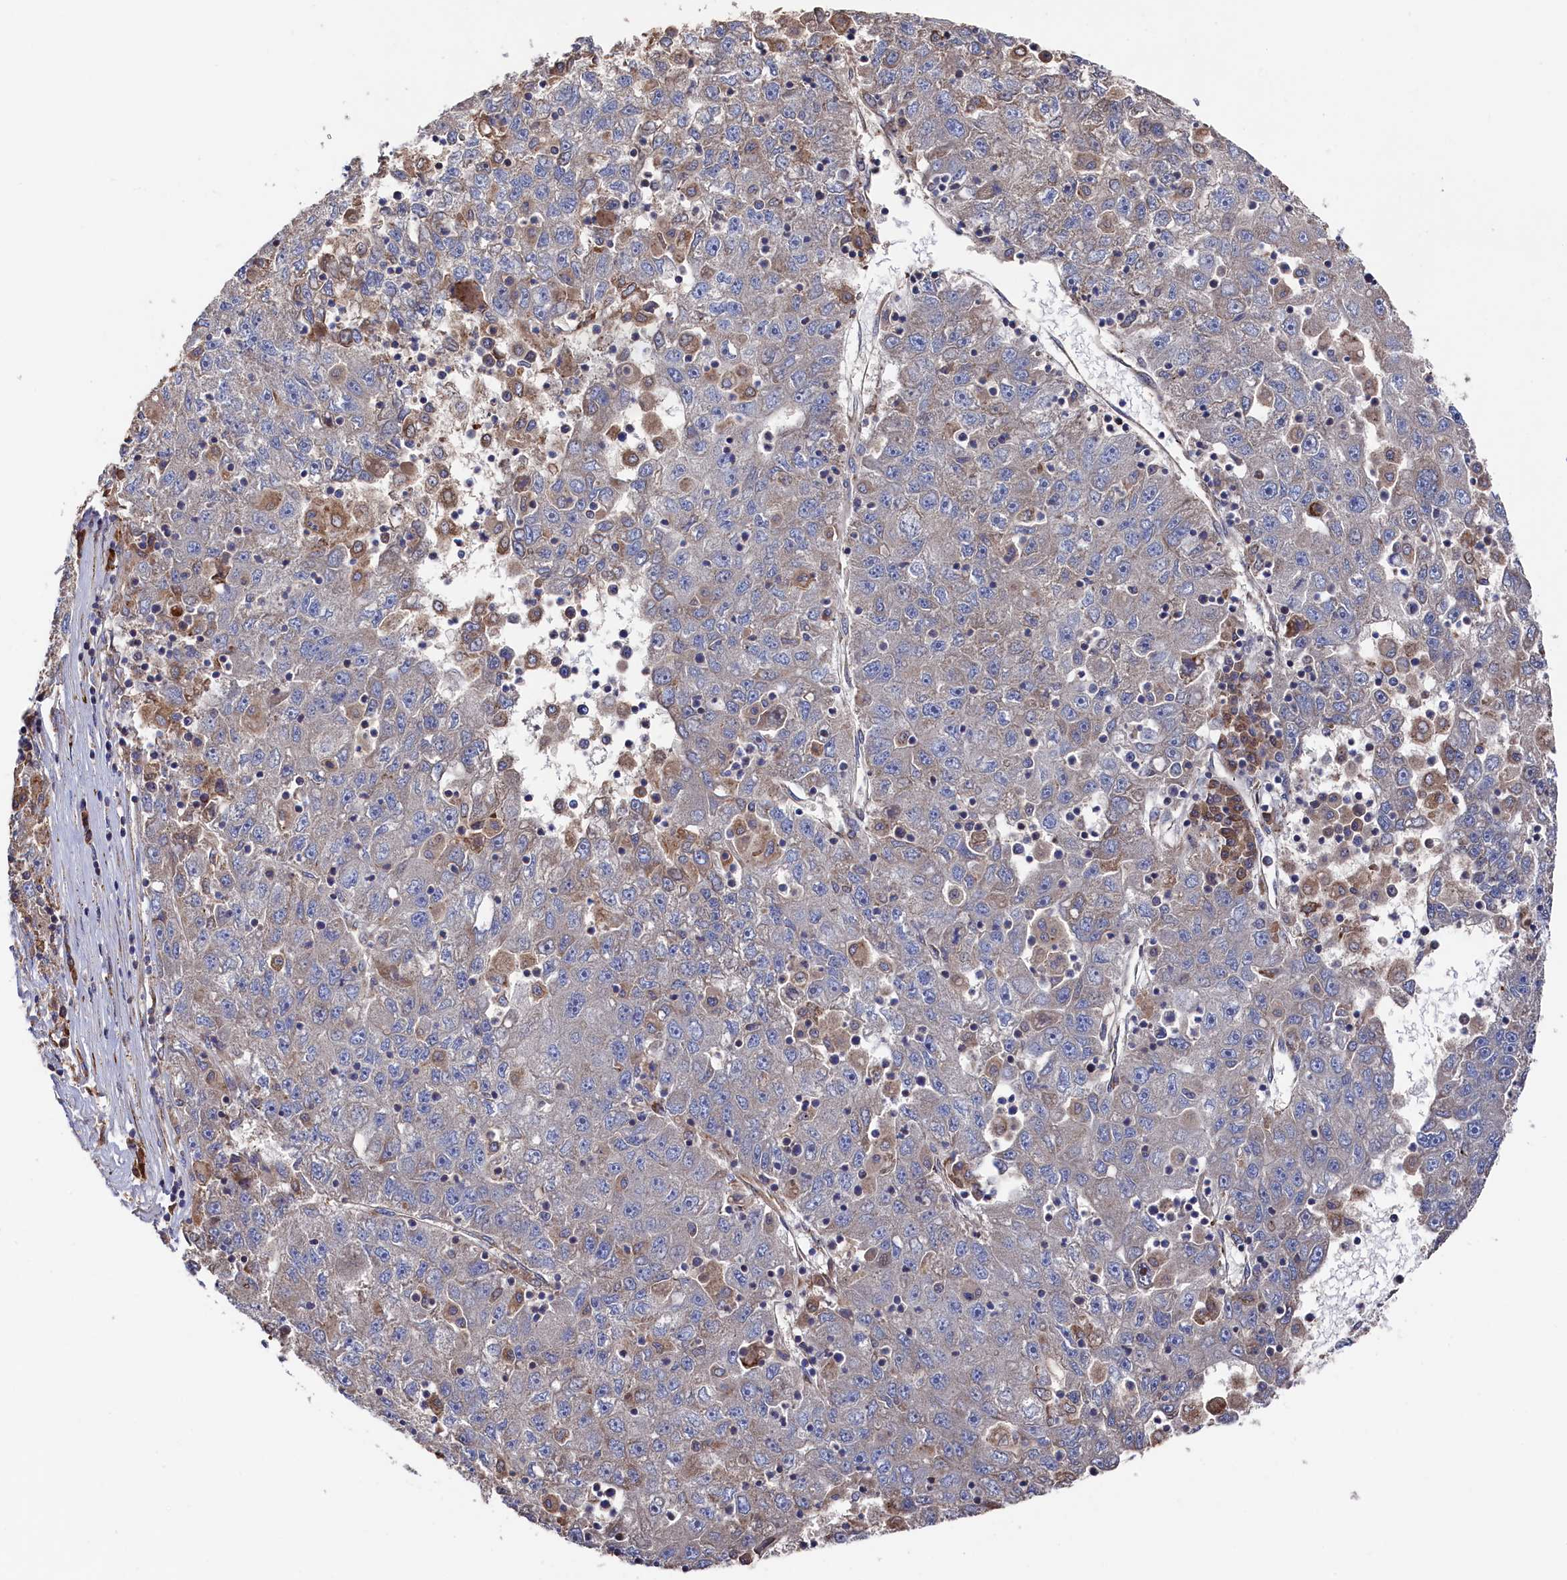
{"staining": {"intensity": "weak", "quantity": "<25%", "location": "cytoplasmic/membranous"}, "tissue": "liver cancer", "cell_type": "Tumor cells", "image_type": "cancer", "snomed": [{"axis": "morphology", "description": "Carcinoma, Hepatocellular, NOS"}, {"axis": "topography", "description": "Liver"}], "caption": "An immunohistochemistry image of liver cancer is shown. There is no staining in tumor cells of liver cancer.", "gene": "TK2", "patient": {"sex": "male", "age": 49}}